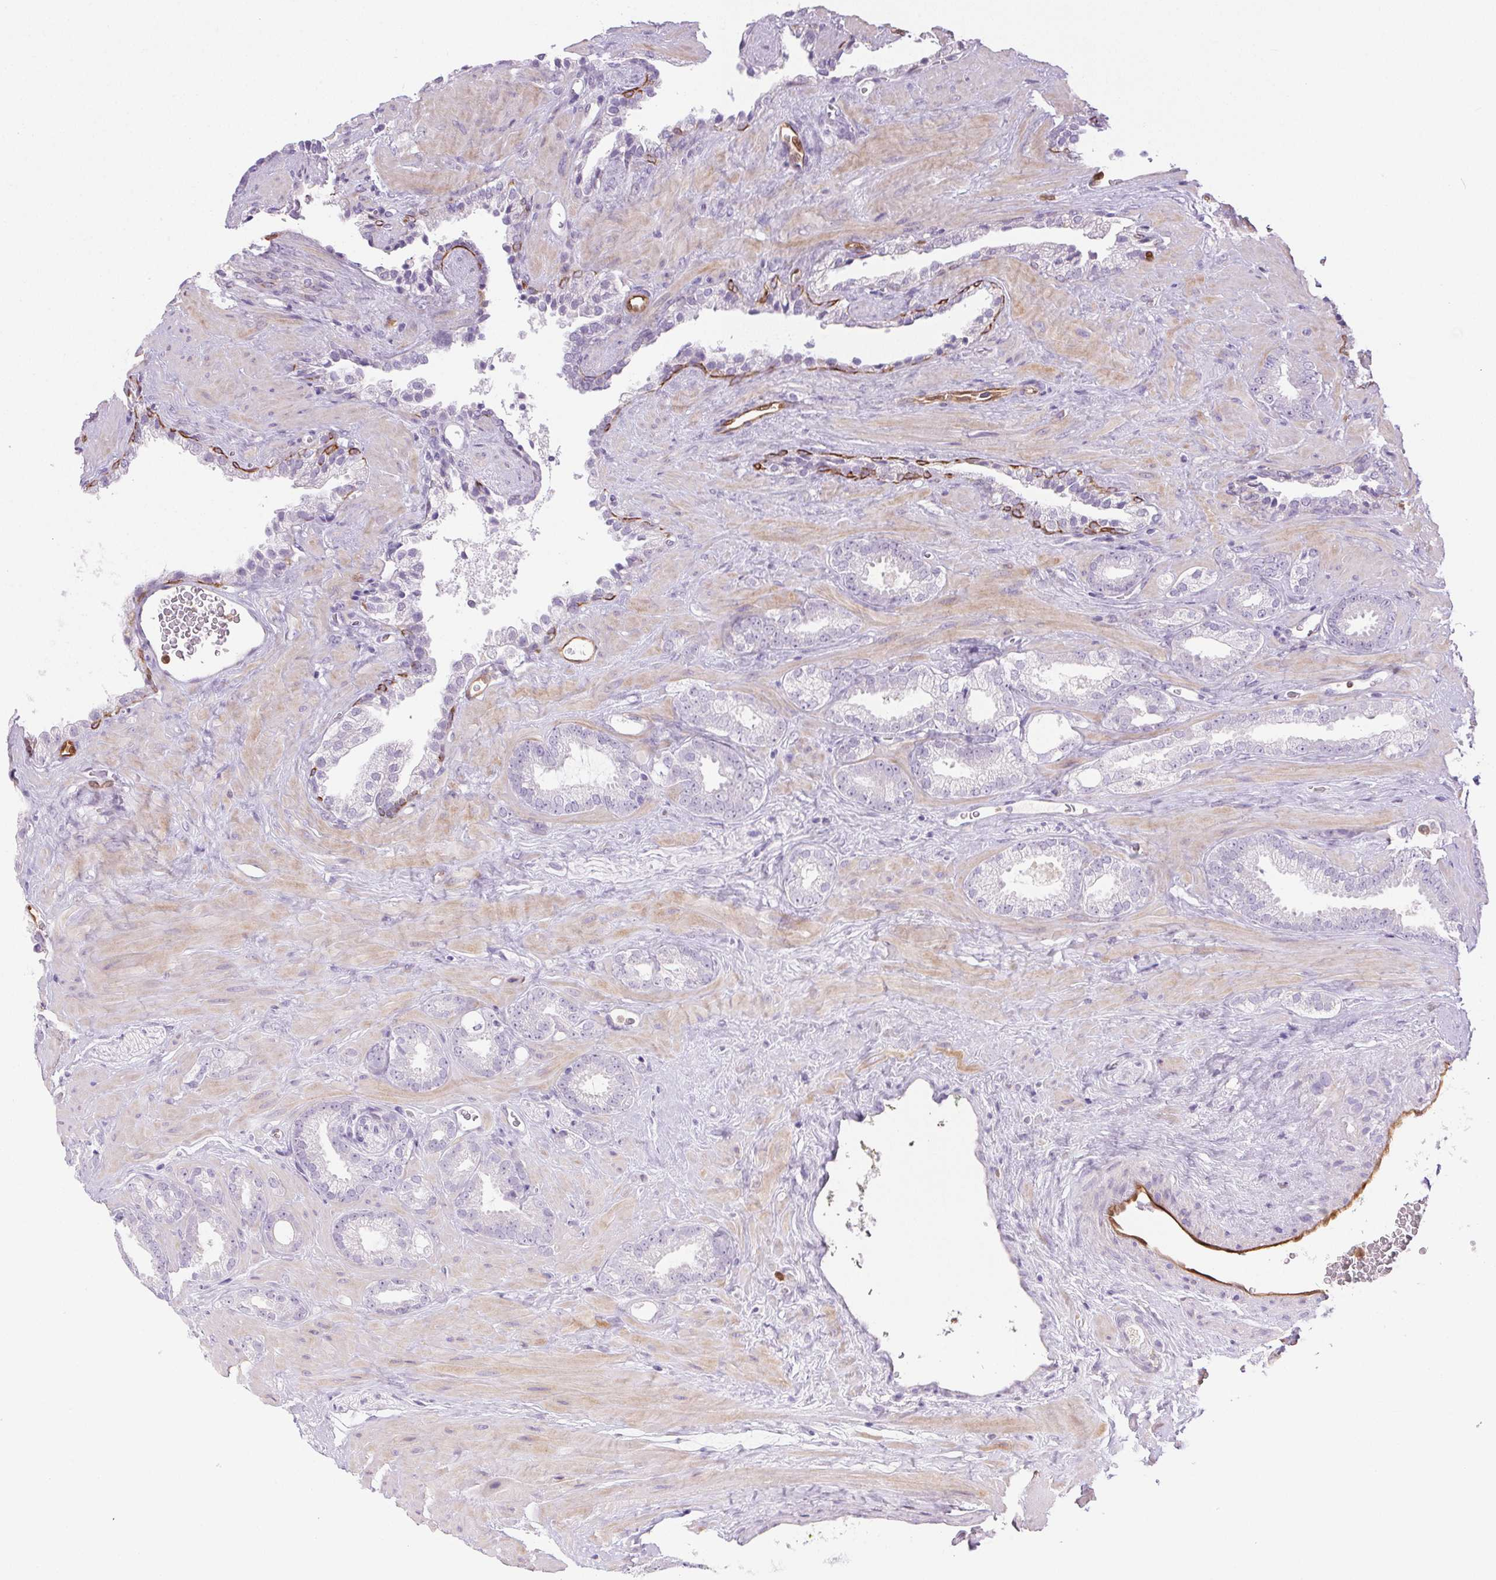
{"staining": {"intensity": "negative", "quantity": "none", "location": "none"}, "tissue": "prostate cancer", "cell_type": "Tumor cells", "image_type": "cancer", "snomed": [{"axis": "morphology", "description": "Adenocarcinoma, Low grade"}, {"axis": "topography", "description": "Prostate"}], "caption": "There is no significant positivity in tumor cells of prostate cancer. (DAB (3,3'-diaminobenzidine) immunohistochemistry (IHC), high magnification).", "gene": "TMEM45A", "patient": {"sex": "male", "age": 62}}